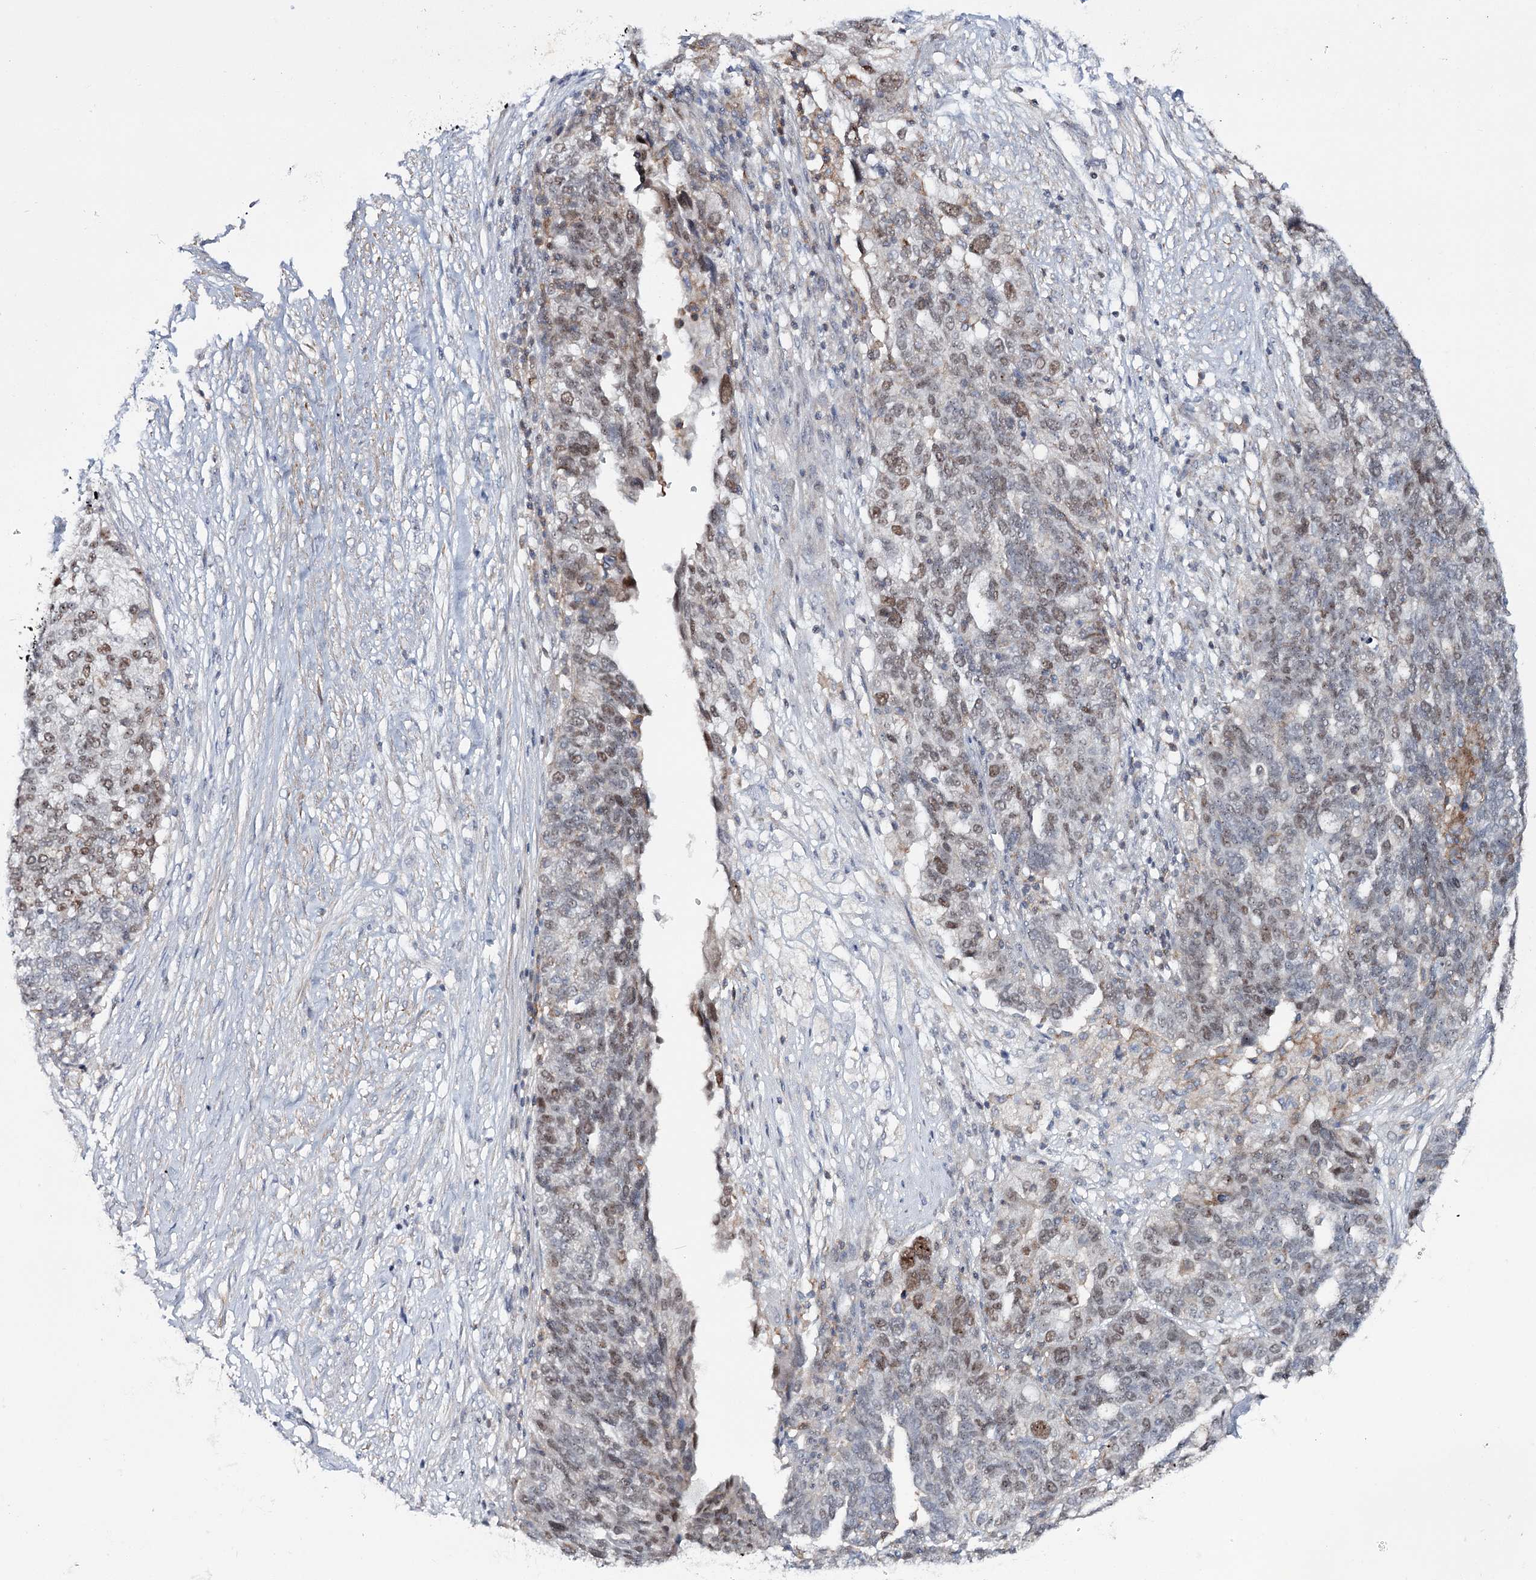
{"staining": {"intensity": "weak", "quantity": ">75%", "location": "nuclear"}, "tissue": "ovarian cancer", "cell_type": "Tumor cells", "image_type": "cancer", "snomed": [{"axis": "morphology", "description": "Cystadenocarcinoma, serous, NOS"}, {"axis": "topography", "description": "Ovary"}], "caption": "Immunohistochemical staining of human ovarian cancer (serous cystadenocarcinoma) demonstrates low levels of weak nuclear positivity in approximately >75% of tumor cells. (Brightfield microscopy of DAB IHC at high magnification).", "gene": "ZC3H8", "patient": {"sex": "female", "age": 59}}